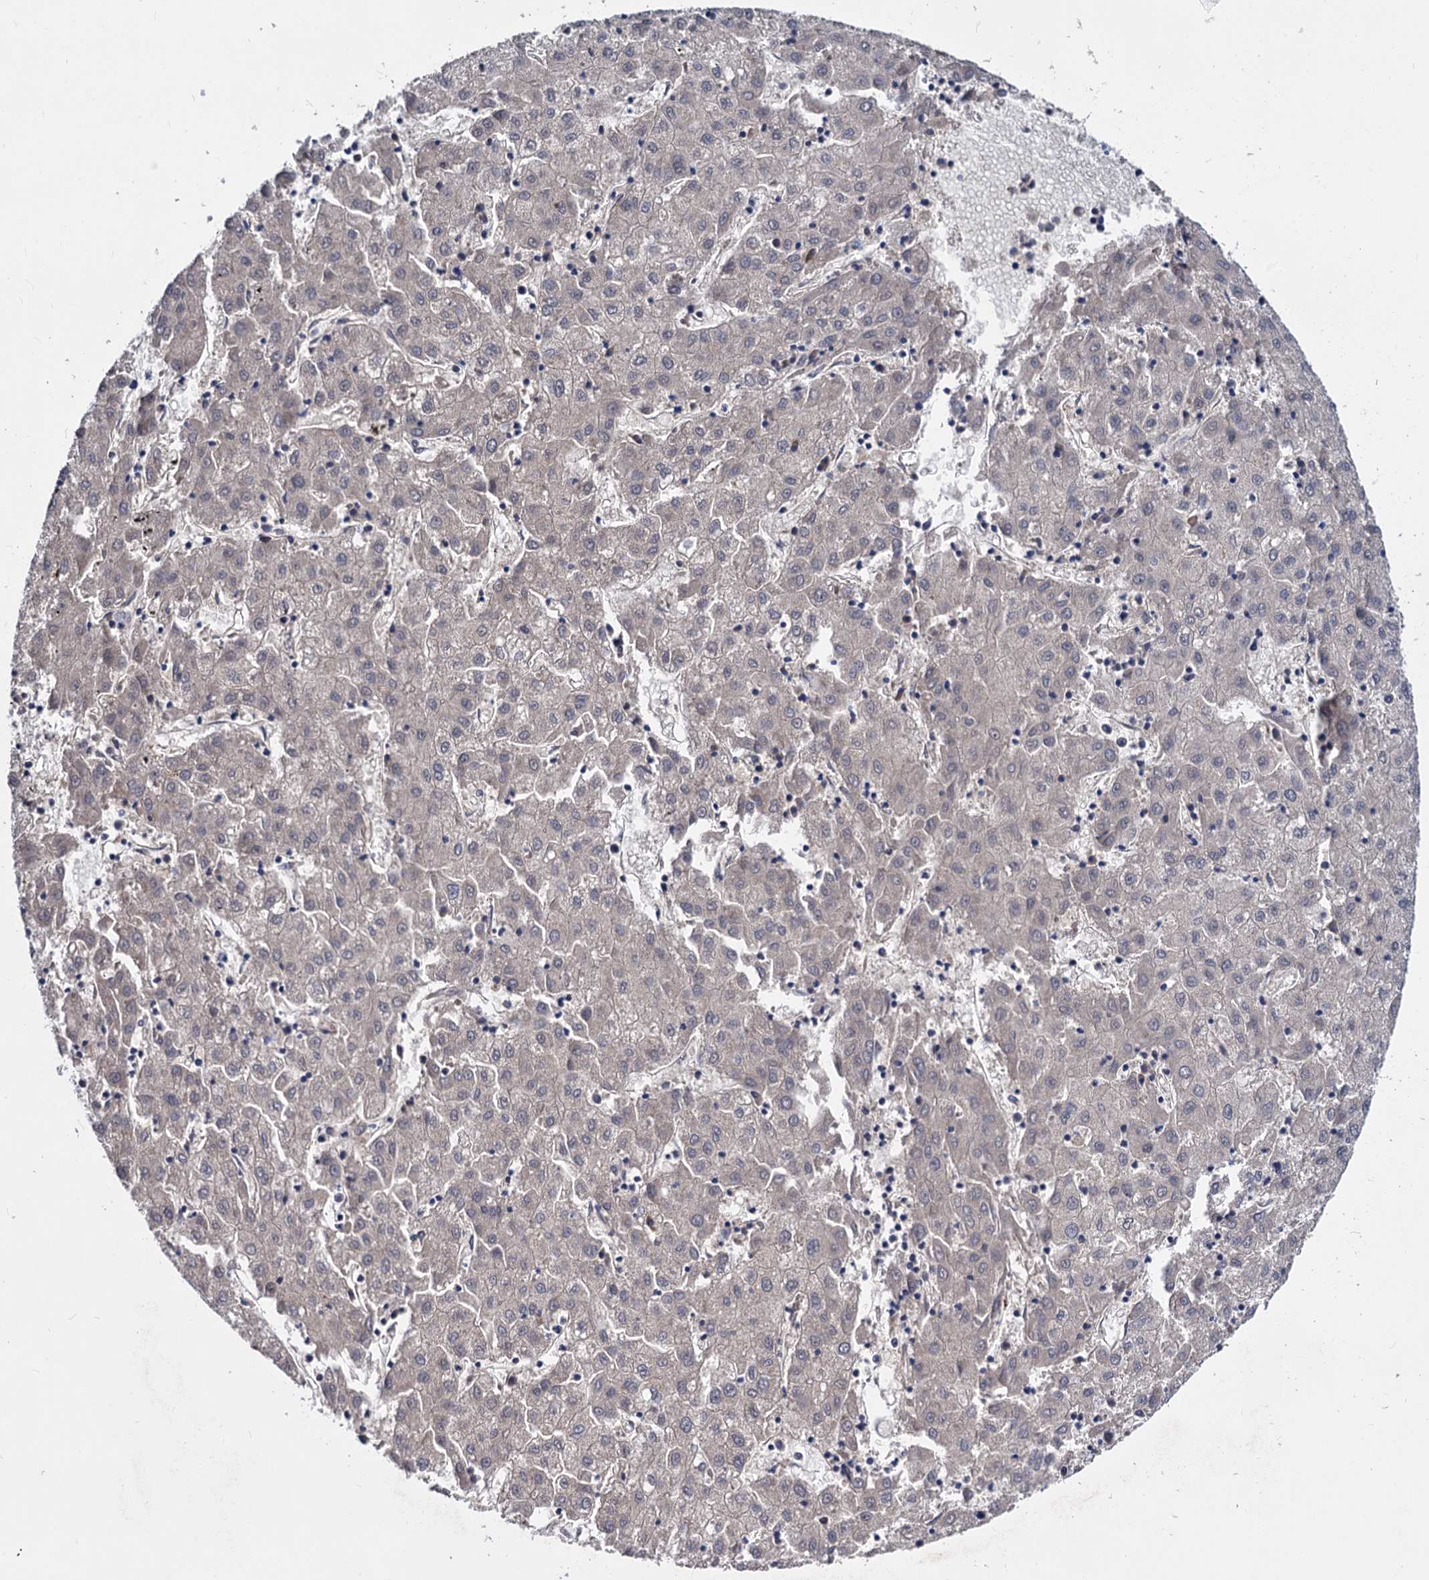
{"staining": {"intensity": "negative", "quantity": "none", "location": "none"}, "tissue": "liver cancer", "cell_type": "Tumor cells", "image_type": "cancer", "snomed": [{"axis": "morphology", "description": "Carcinoma, Hepatocellular, NOS"}, {"axis": "topography", "description": "Liver"}], "caption": "Micrograph shows no significant protein staining in tumor cells of liver hepatocellular carcinoma.", "gene": "PSMD4", "patient": {"sex": "male", "age": 72}}